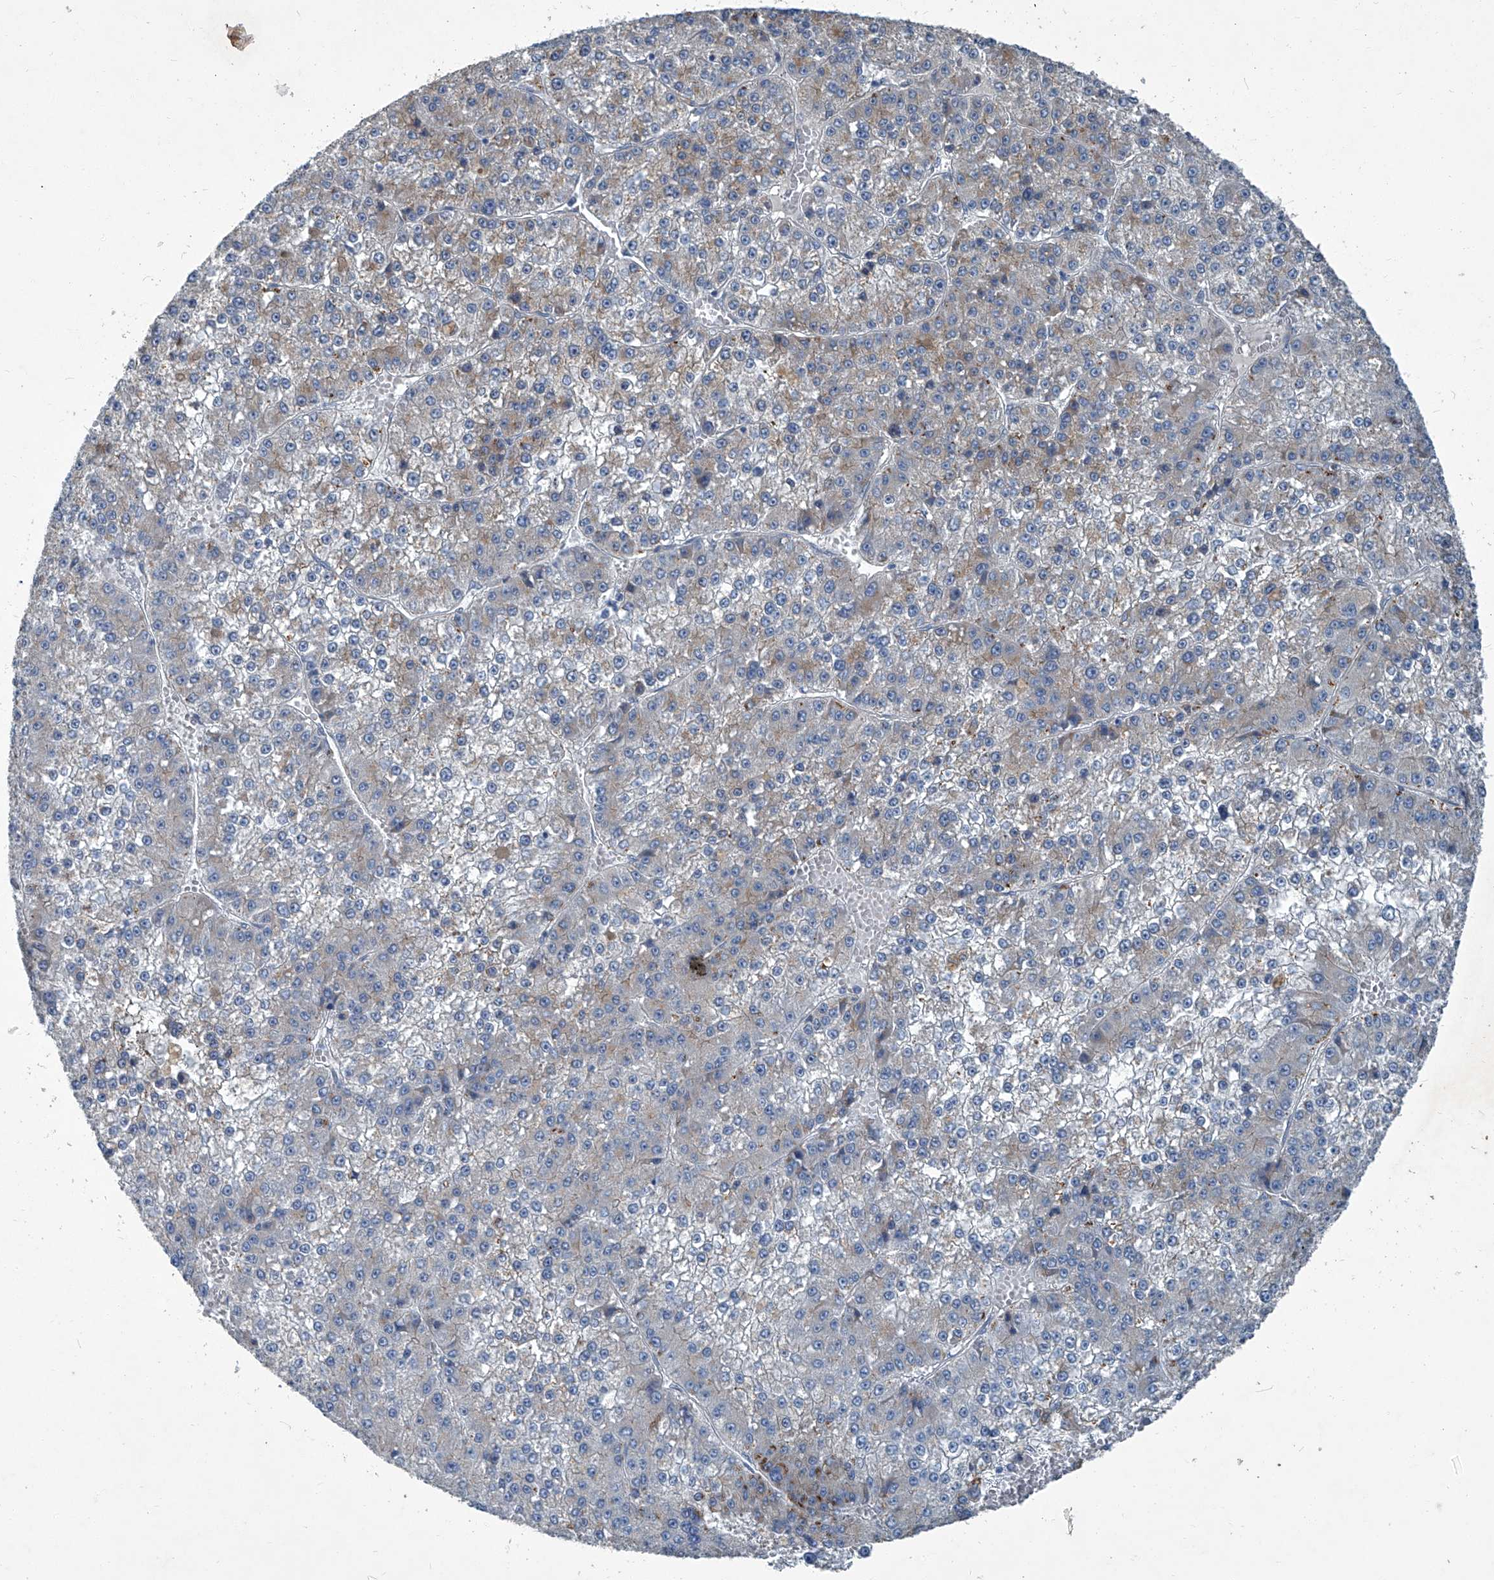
{"staining": {"intensity": "weak", "quantity": "25%-75%", "location": "cytoplasmic/membranous"}, "tissue": "liver cancer", "cell_type": "Tumor cells", "image_type": "cancer", "snomed": [{"axis": "morphology", "description": "Carcinoma, Hepatocellular, NOS"}, {"axis": "topography", "description": "Liver"}], "caption": "Immunohistochemistry staining of liver cancer (hepatocellular carcinoma), which demonstrates low levels of weak cytoplasmic/membranous expression in approximately 25%-75% of tumor cells indicating weak cytoplasmic/membranous protein staining. The staining was performed using DAB (brown) for protein detection and nuclei were counterstained in hematoxylin (blue).", "gene": "SLC26A11", "patient": {"sex": "female", "age": 73}}